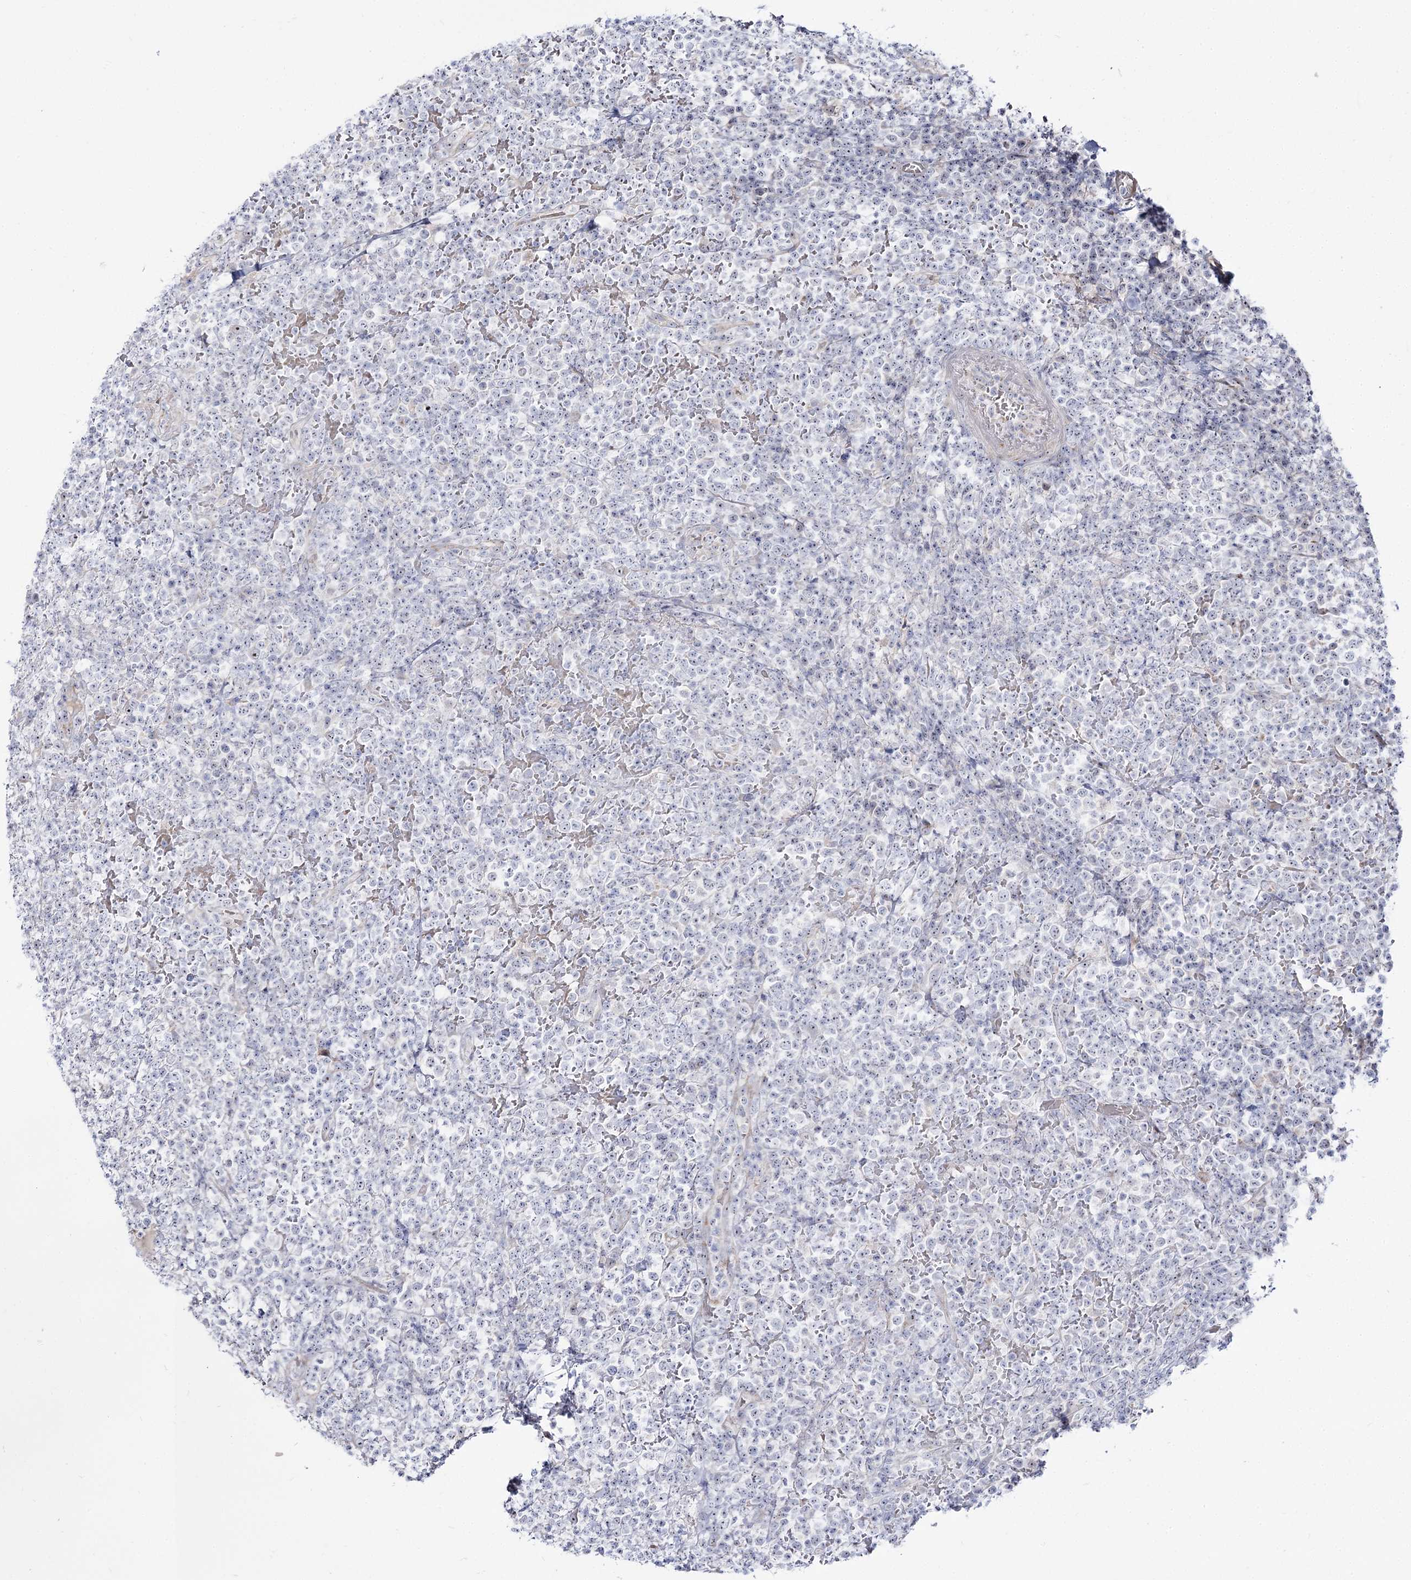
{"staining": {"intensity": "weak", "quantity": "<25%", "location": "nuclear"}, "tissue": "lymphoma", "cell_type": "Tumor cells", "image_type": "cancer", "snomed": [{"axis": "morphology", "description": "Malignant lymphoma, non-Hodgkin's type, High grade"}, {"axis": "topography", "description": "Colon"}], "caption": "Image shows no protein positivity in tumor cells of lymphoma tissue.", "gene": "SUOX", "patient": {"sex": "female", "age": 53}}